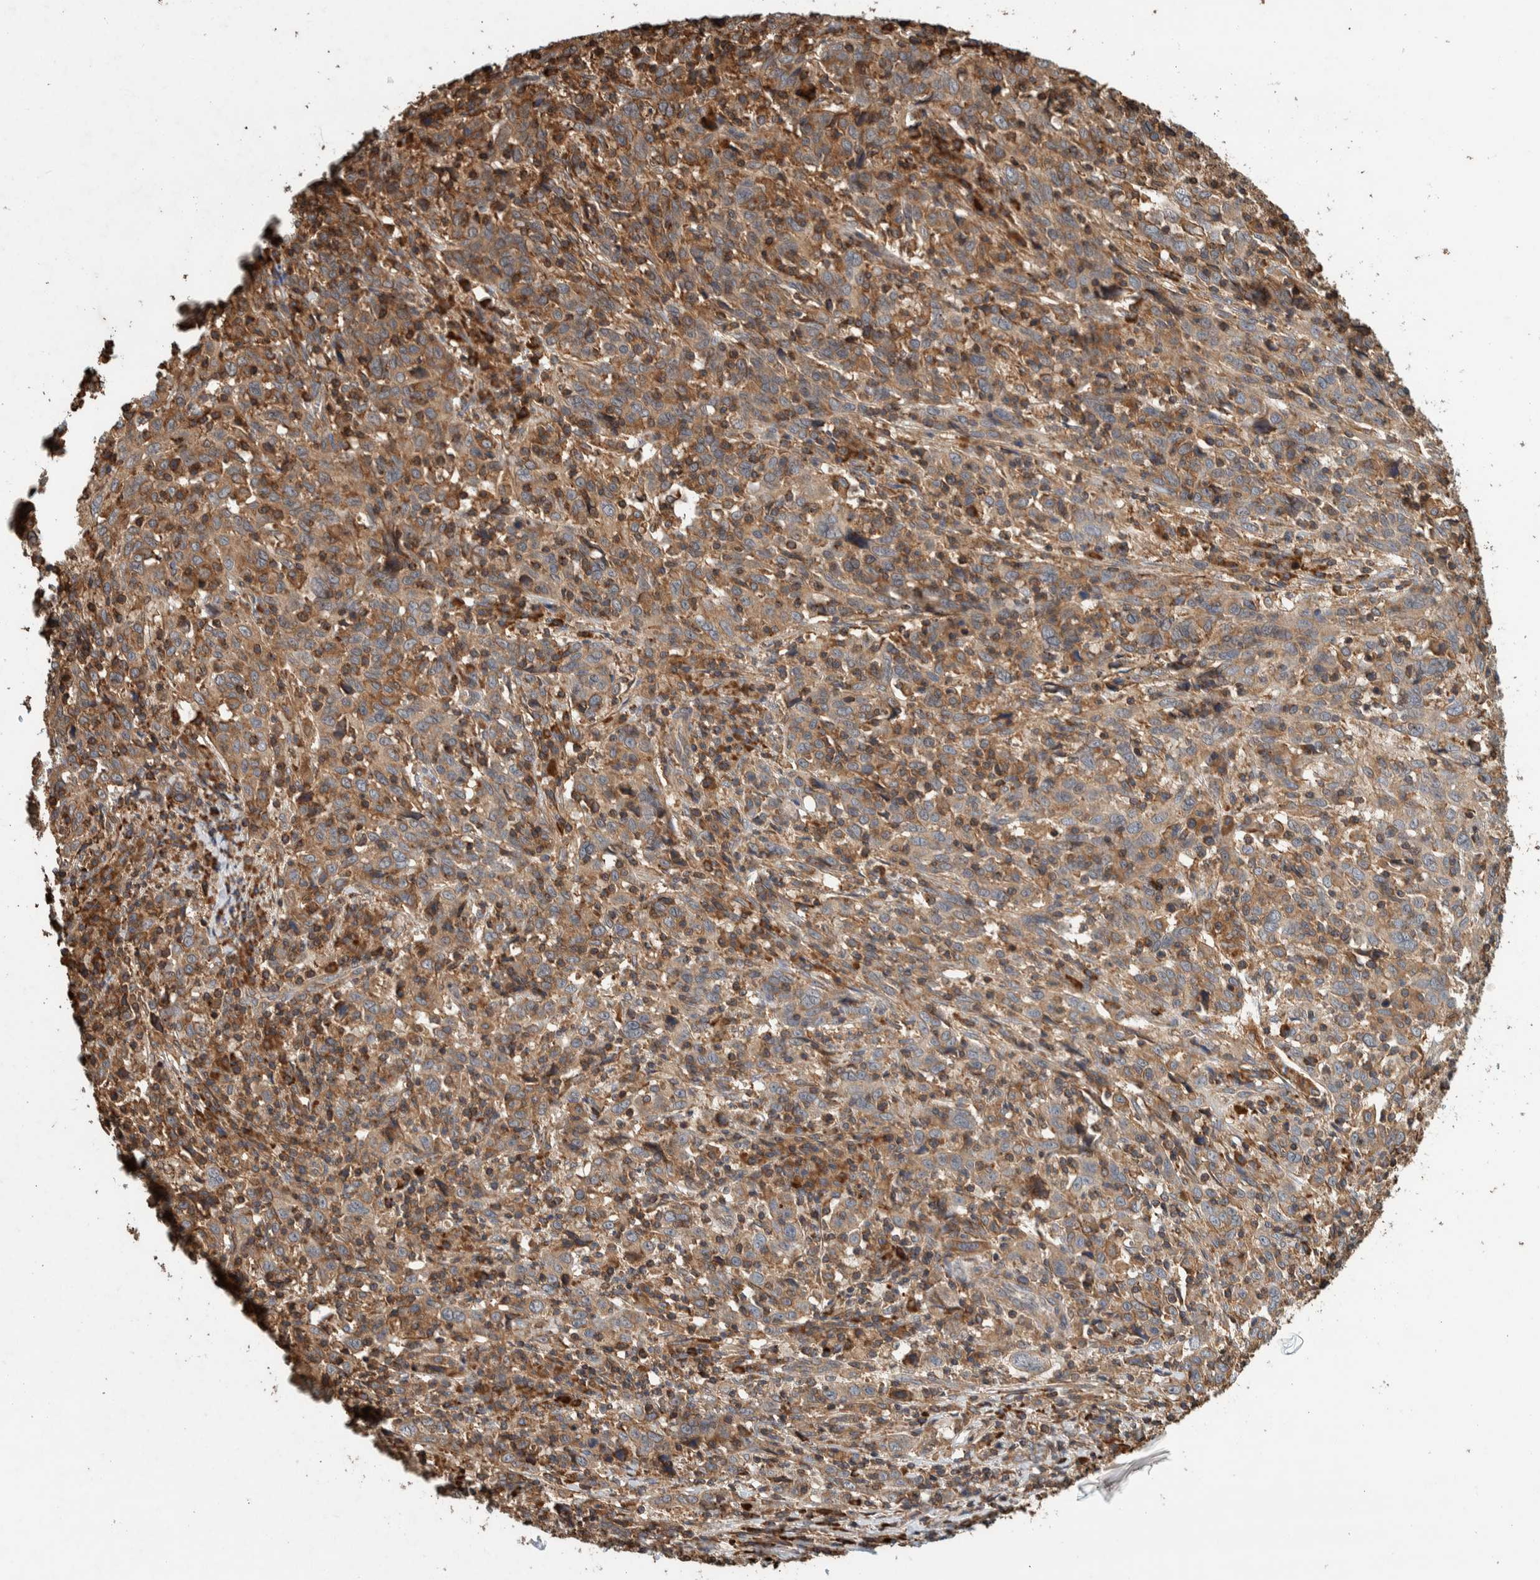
{"staining": {"intensity": "moderate", "quantity": ">75%", "location": "cytoplasmic/membranous"}, "tissue": "cervical cancer", "cell_type": "Tumor cells", "image_type": "cancer", "snomed": [{"axis": "morphology", "description": "Squamous cell carcinoma, NOS"}, {"axis": "topography", "description": "Cervix"}], "caption": "Protein analysis of cervical cancer (squamous cell carcinoma) tissue demonstrates moderate cytoplasmic/membranous positivity in approximately >75% of tumor cells.", "gene": "PLA2G3", "patient": {"sex": "female", "age": 46}}